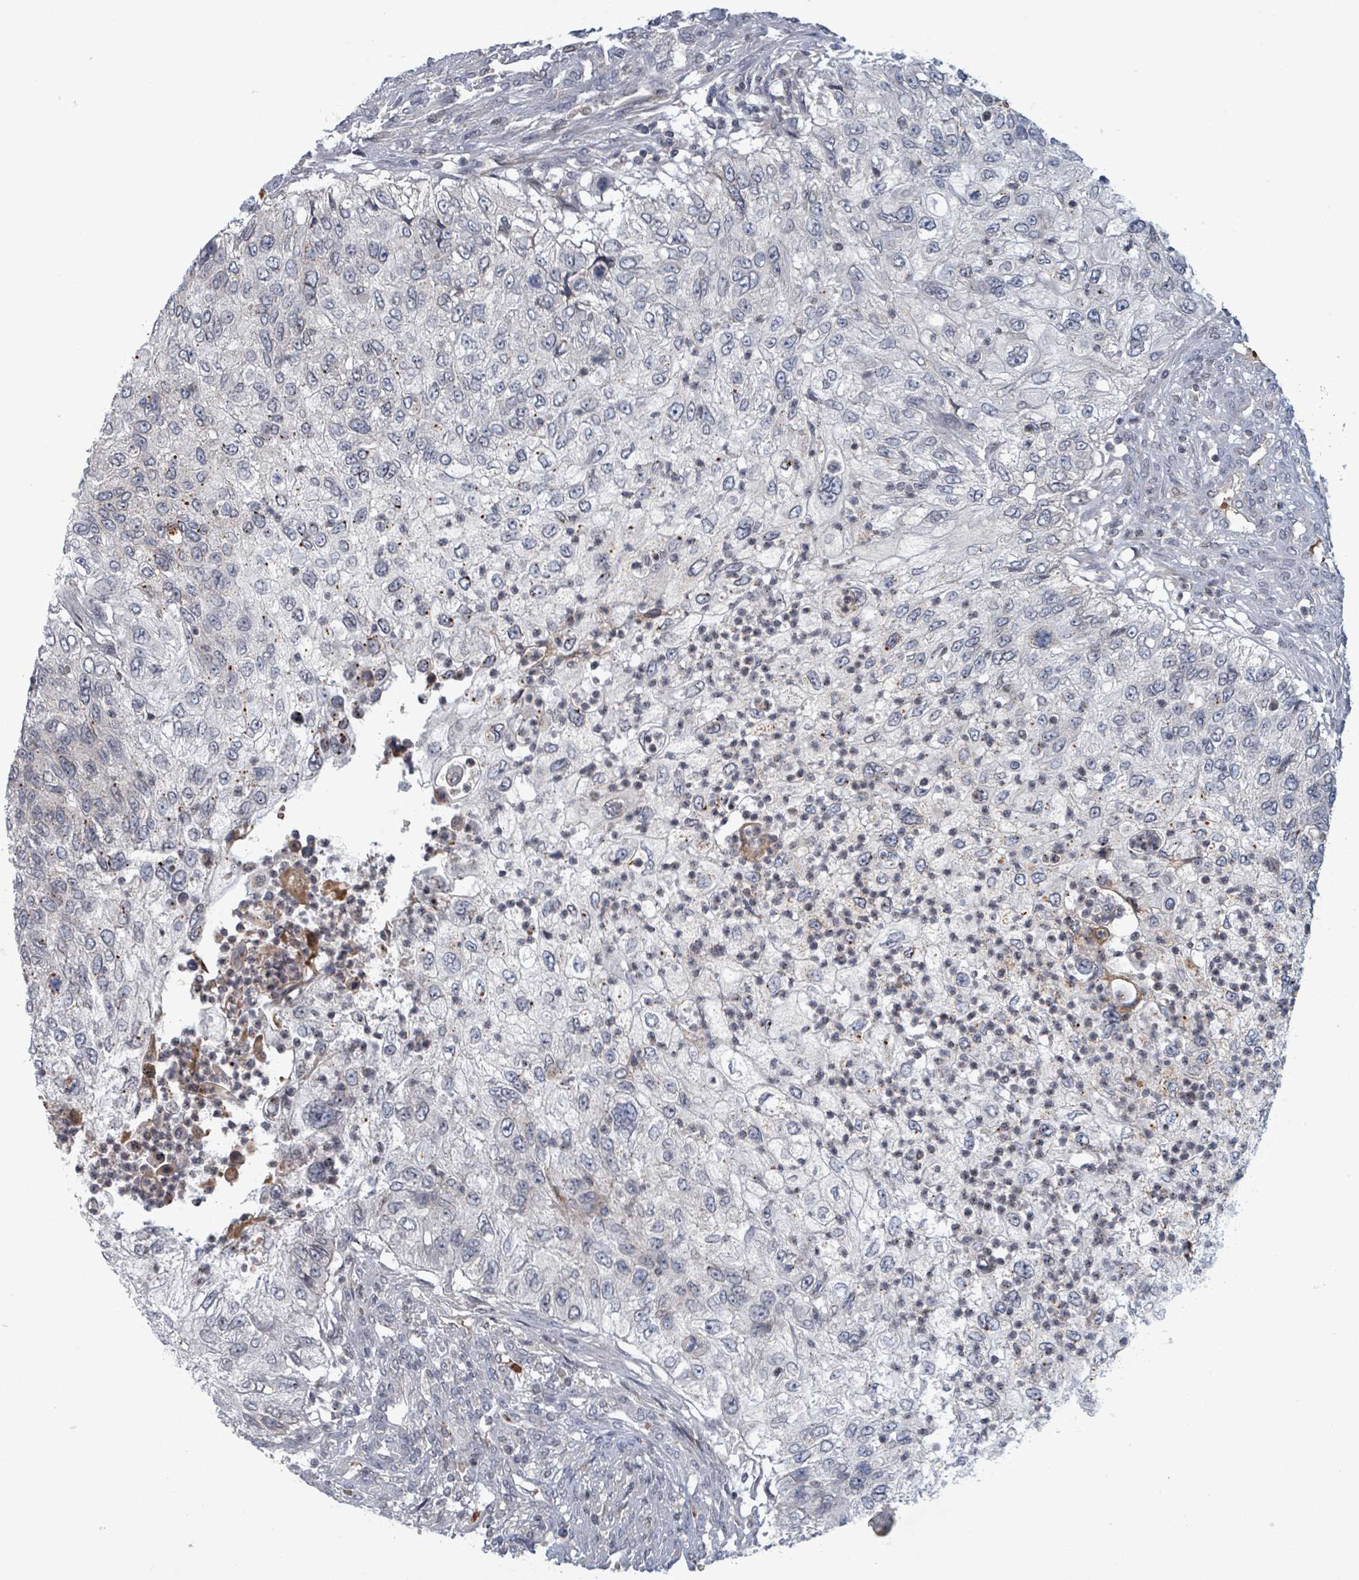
{"staining": {"intensity": "negative", "quantity": "none", "location": "none"}, "tissue": "urothelial cancer", "cell_type": "Tumor cells", "image_type": "cancer", "snomed": [{"axis": "morphology", "description": "Urothelial carcinoma, High grade"}, {"axis": "topography", "description": "Urinary bladder"}], "caption": "The micrograph demonstrates no significant positivity in tumor cells of urothelial cancer.", "gene": "GRM8", "patient": {"sex": "female", "age": 60}}